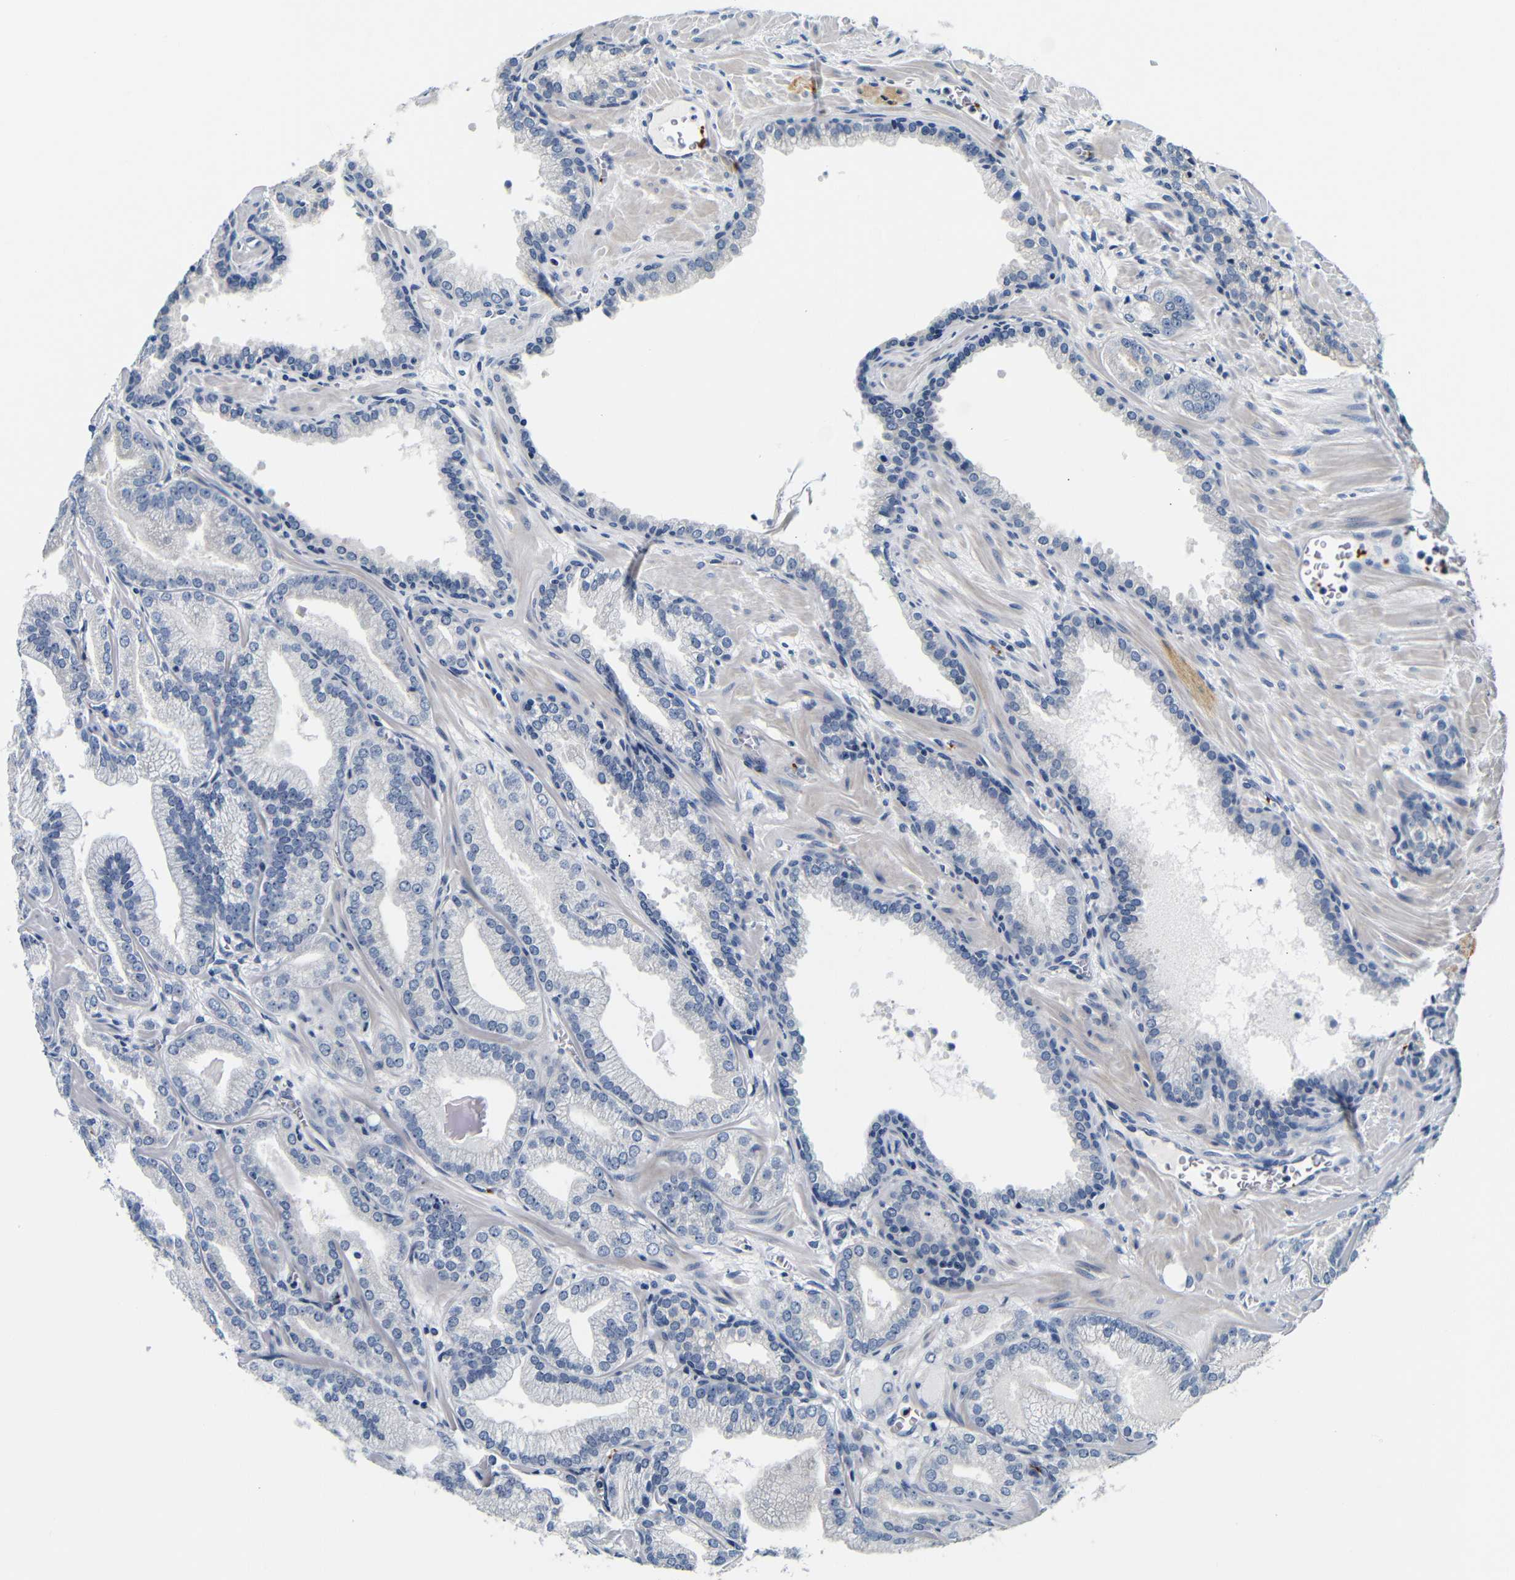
{"staining": {"intensity": "negative", "quantity": "none", "location": "none"}, "tissue": "prostate cancer", "cell_type": "Tumor cells", "image_type": "cancer", "snomed": [{"axis": "morphology", "description": "Adenocarcinoma, Low grade"}, {"axis": "topography", "description": "Prostate"}], "caption": "A micrograph of prostate cancer (low-grade adenocarcinoma) stained for a protein shows no brown staining in tumor cells.", "gene": "GP1BA", "patient": {"sex": "male", "age": 59}}